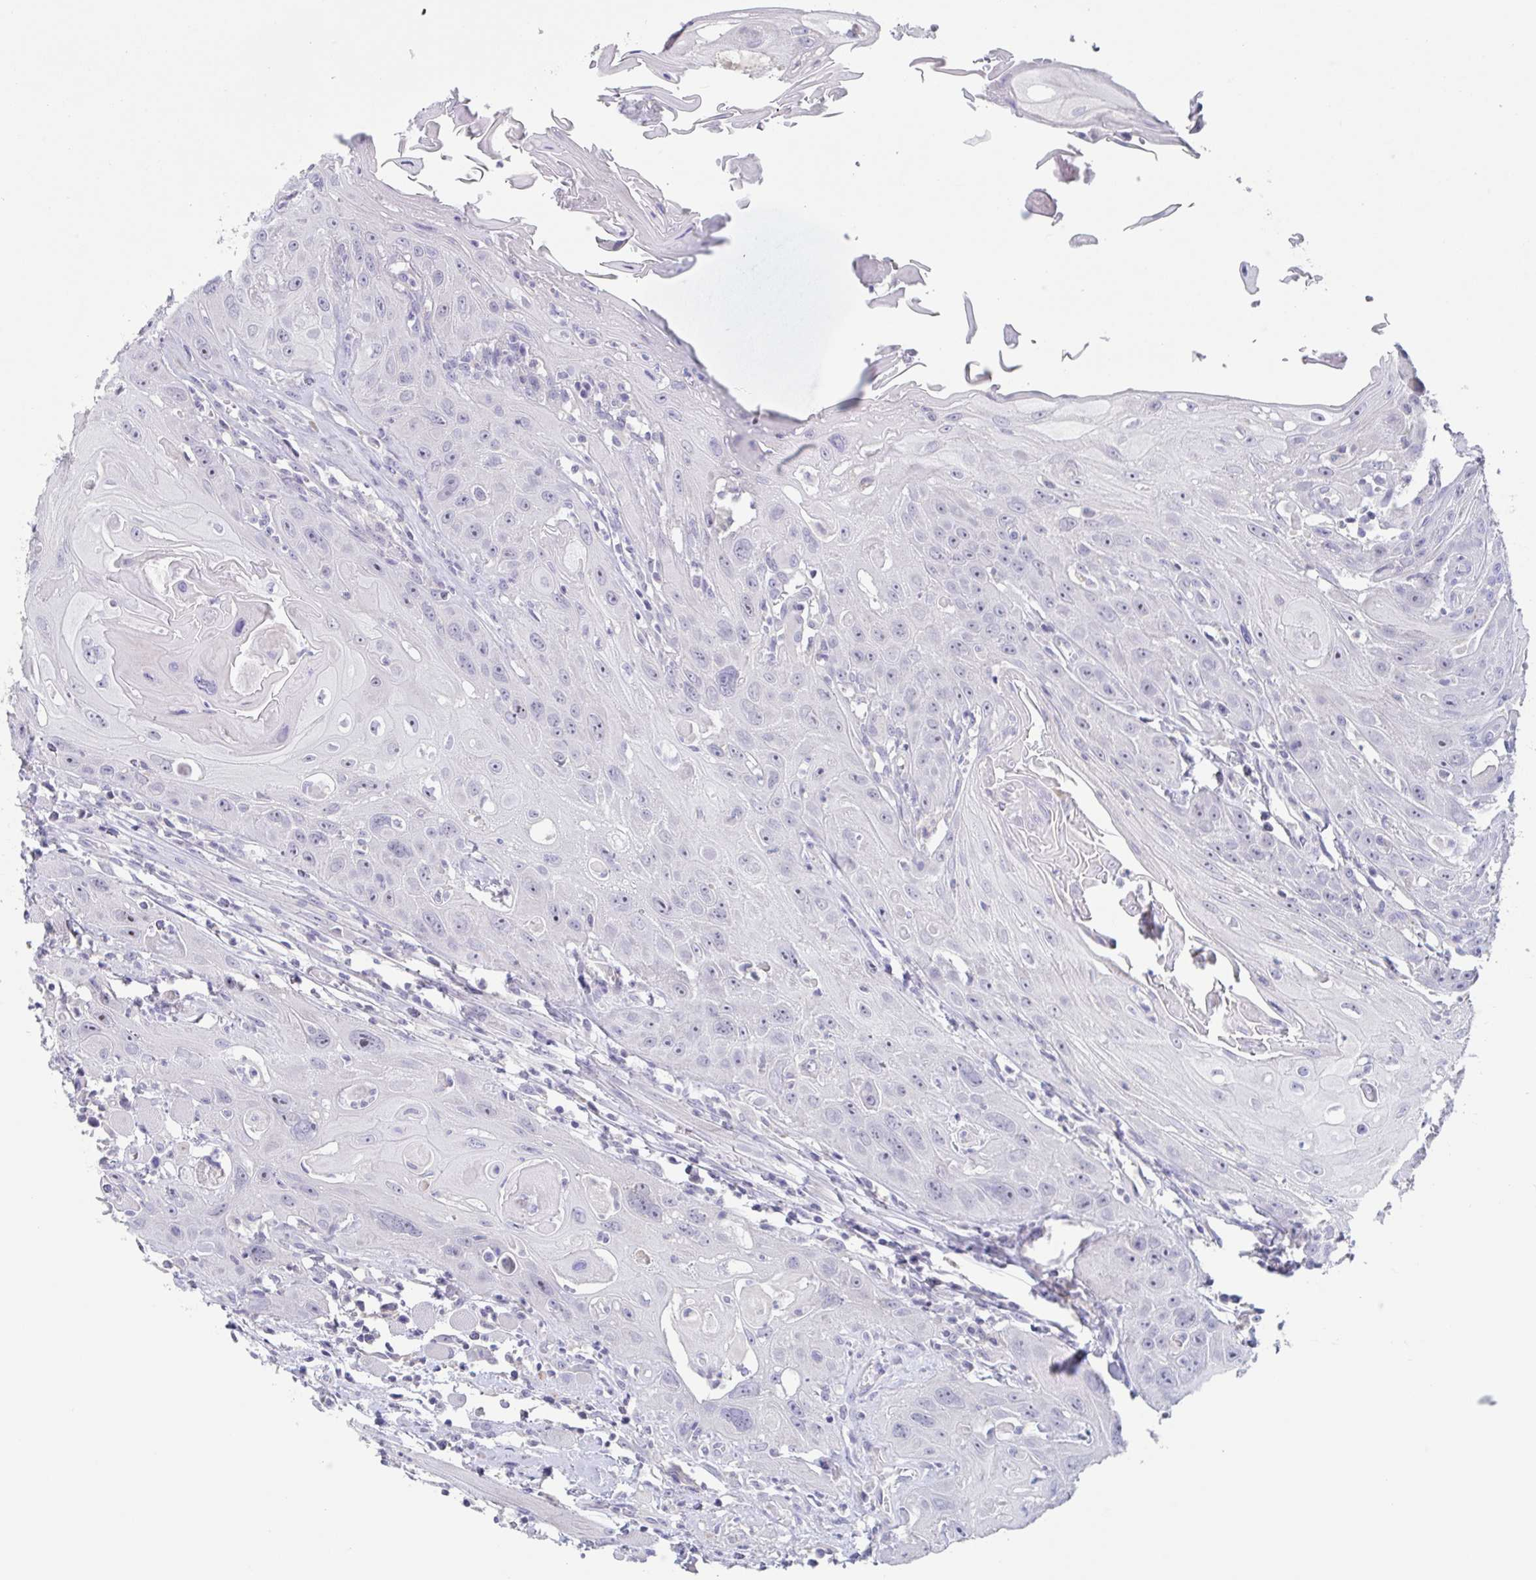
{"staining": {"intensity": "negative", "quantity": "none", "location": "none"}, "tissue": "head and neck cancer", "cell_type": "Tumor cells", "image_type": "cancer", "snomed": [{"axis": "morphology", "description": "Squamous cell carcinoma, NOS"}, {"axis": "topography", "description": "Head-Neck"}], "caption": "An immunohistochemistry (IHC) histopathology image of squamous cell carcinoma (head and neck) is shown. There is no staining in tumor cells of squamous cell carcinoma (head and neck).", "gene": "NOXRED1", "patient": {"sex": "female", "age": 59}}